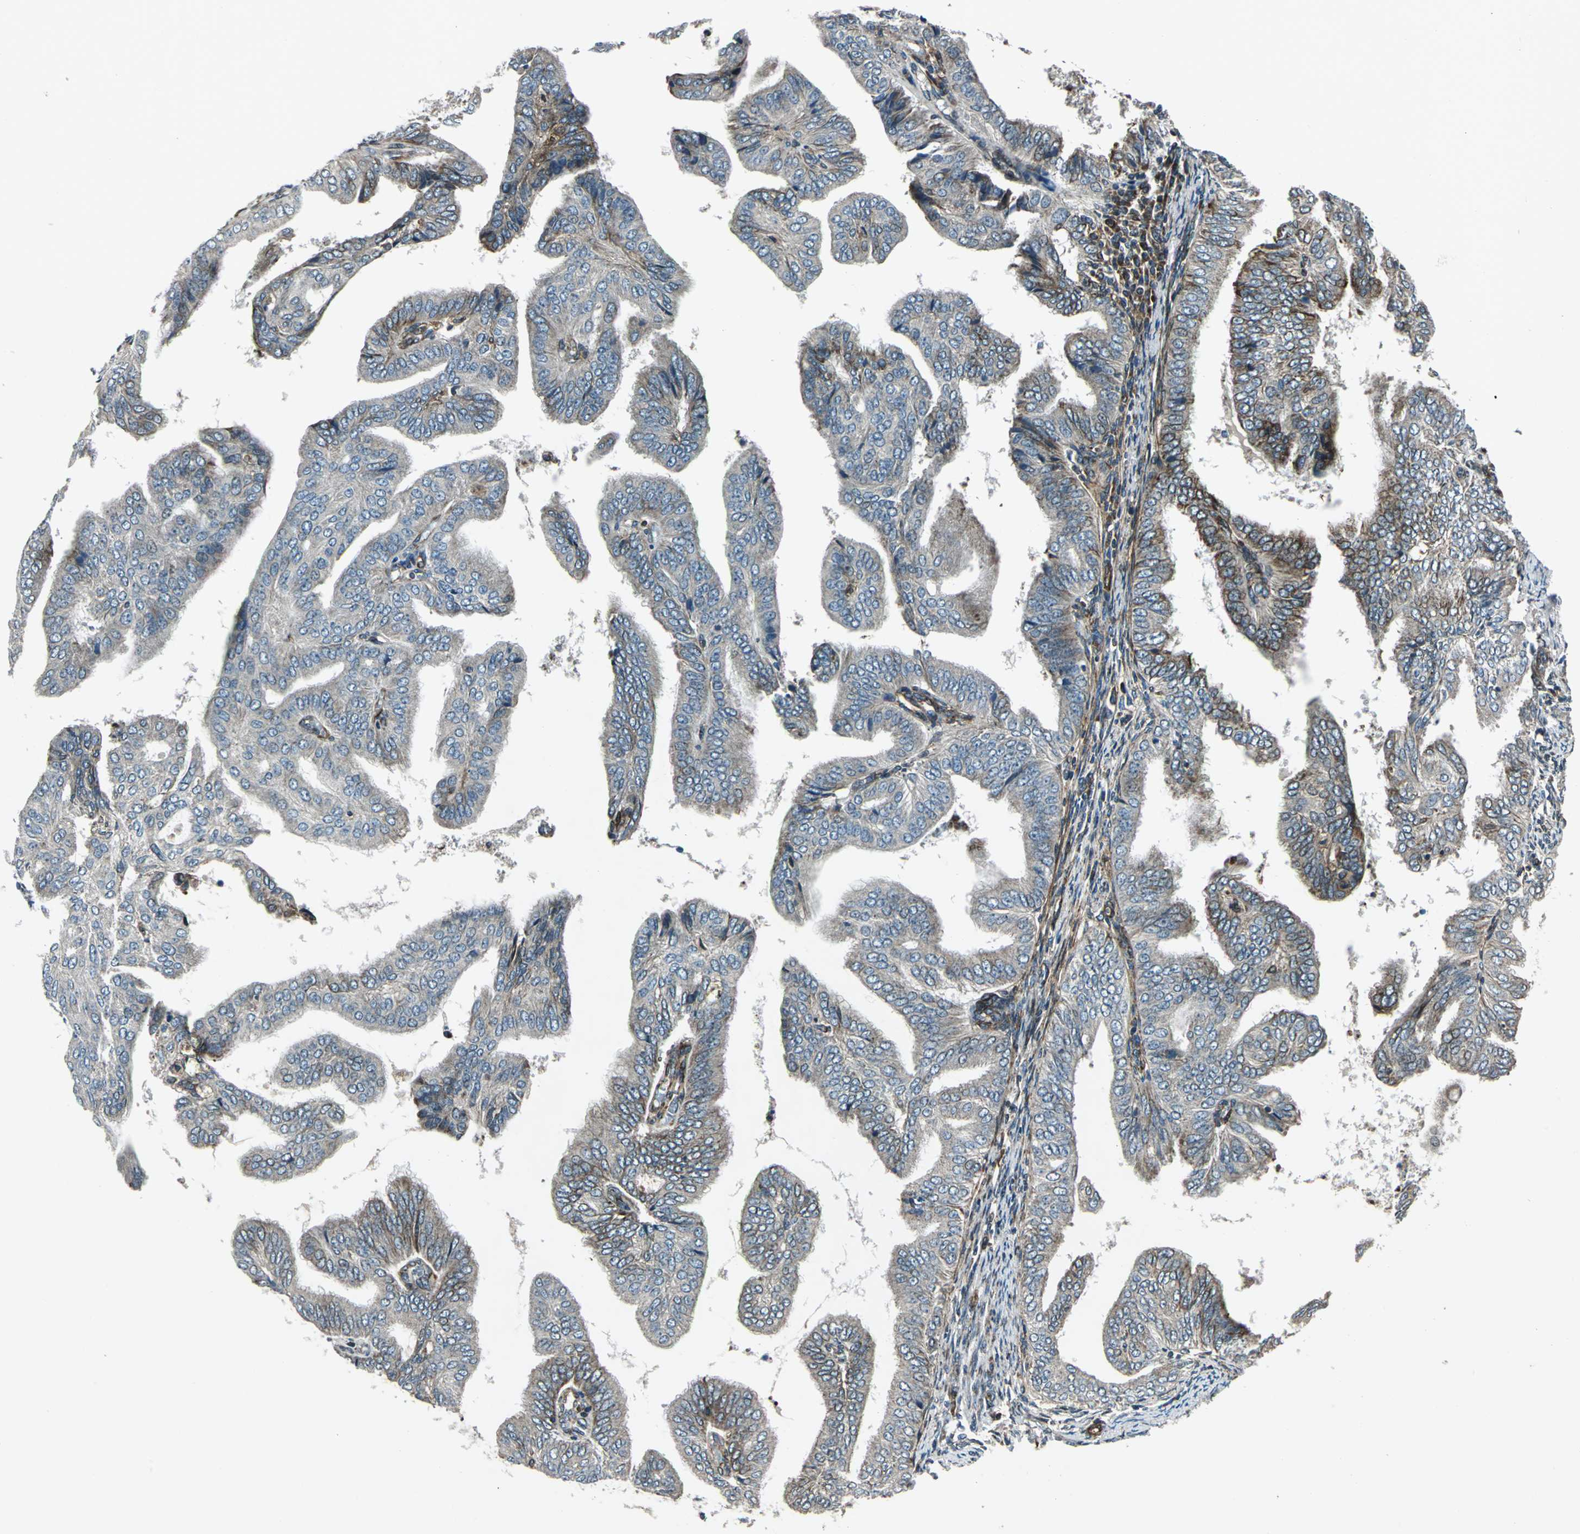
{"staining": {"intensity": "strong", "quantity": "25%-75%", "location": "cytoplasmic/membranous"}, "tissue": "endometrial cancer", "cell_type": "Tumor cells", "image_type": "cancer", "snomed": [{"axis": "morphology", "description": "Adenocarcinoma, NOS"}, {"axis": "topography", "description": "Endometrium"}], "caption": "Immunohistochemistry of endometrial adenocarcinoma displays high levels of strong cytoplasmic/membranous positivity in approximately 25%-75% of tumor cells. (Brightfield microscopy of DAB IHC at high magnification).", "gene": "HTATIP2", "patient": {"sex": "female", "age": 58}}